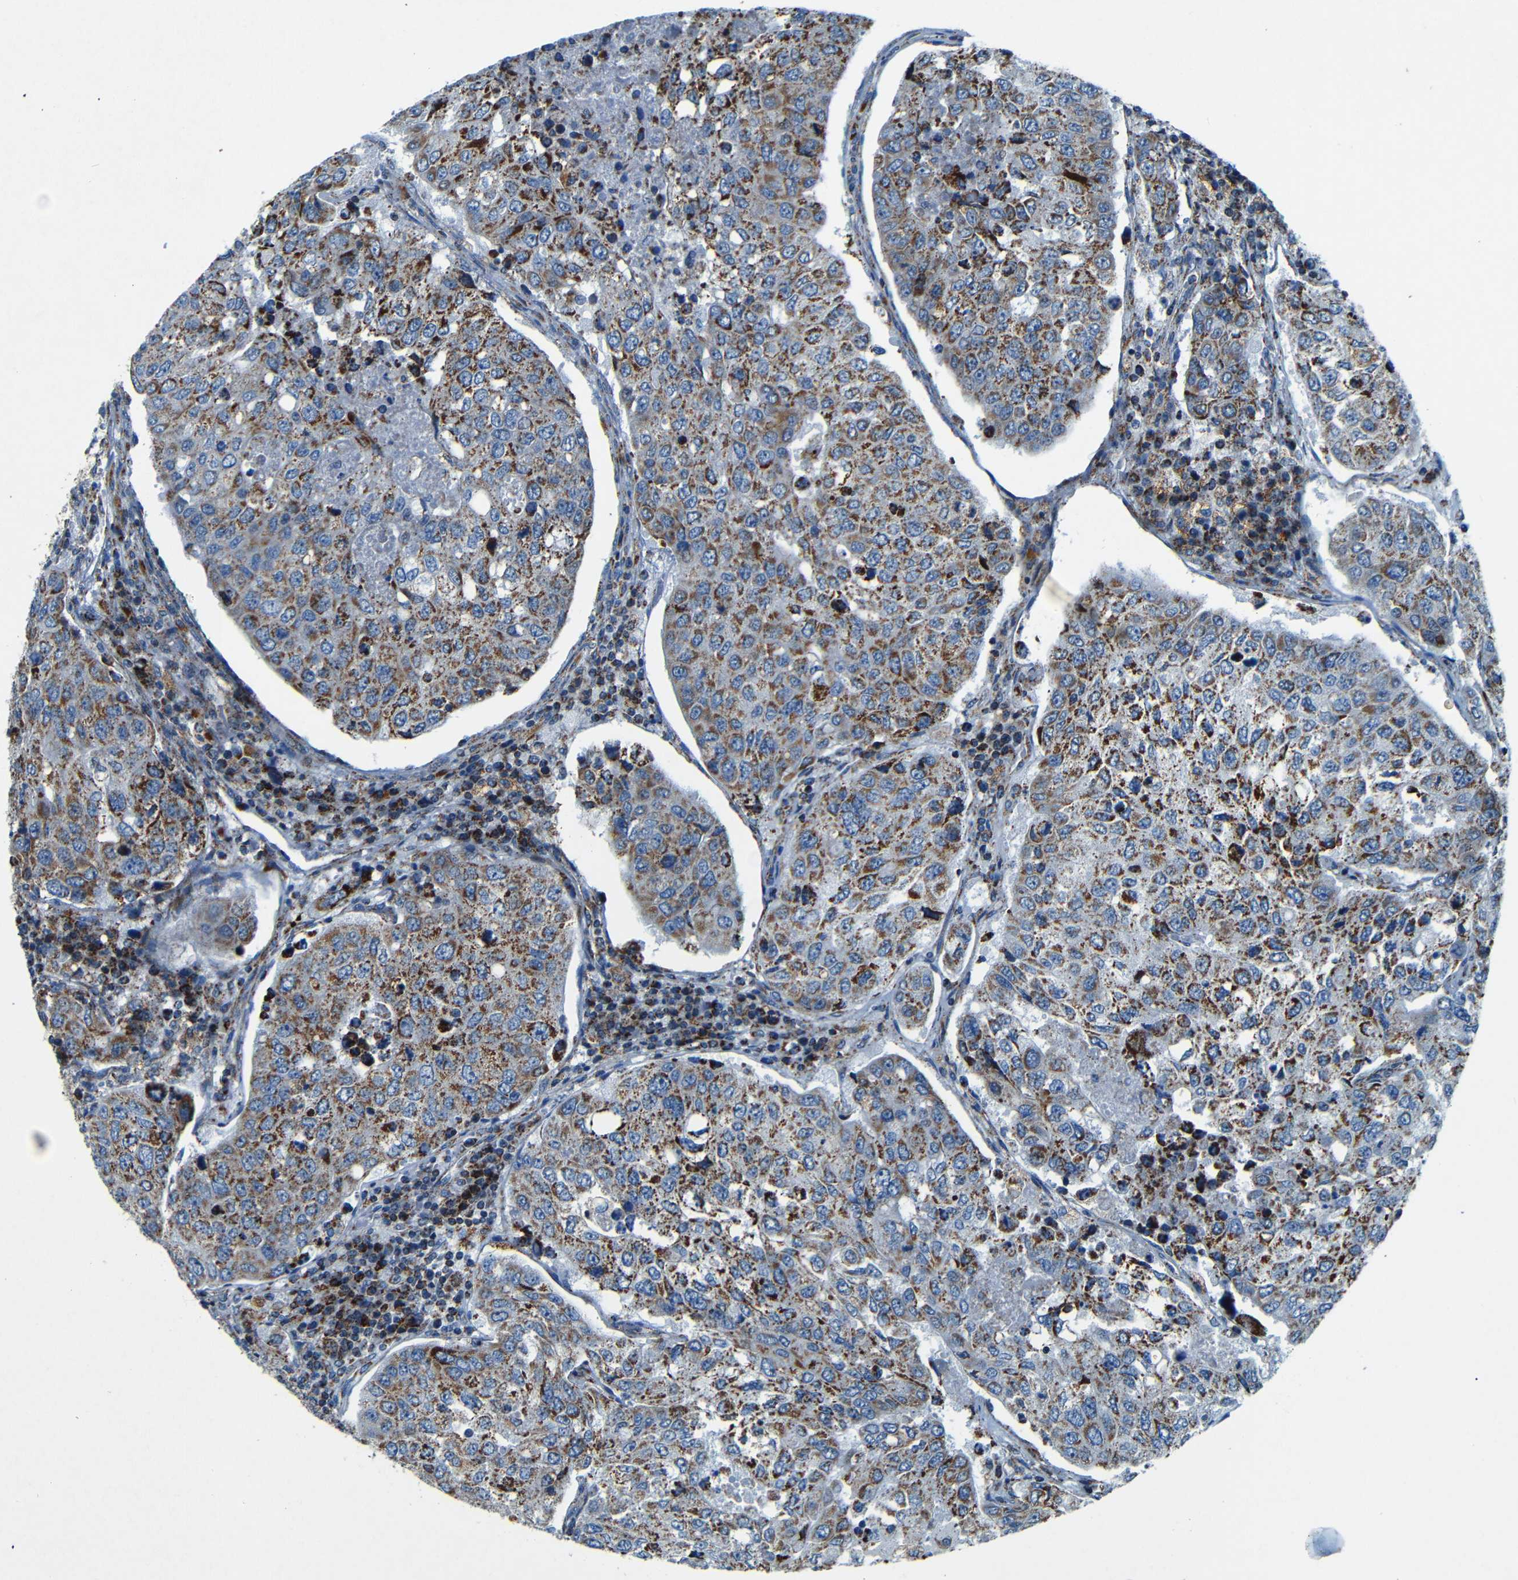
{"staining": {"intensity": "moderate", "quantity": ">75%", "location": "cytoplasmic/membranous"}, "tissue": "urothelial cancer", "cell_type": "Tumor cells", "image_type": "cancer", "snomed": [{"axis": "morphology", "description": "Urothelial carcinoma, High grade"}, {"axis": "topography", "description": "Lymph node"}, {"axis": "topography", "description": "Urinary bladder"}], "caption": "Immunohistochemical staining of urothelial cancer shows moderate cytoplasmic/membranous protein positivity in approximately >75% of tumor cells.", "gene": "WSCD2", "patient": {"sex": "male", "age": 51}}